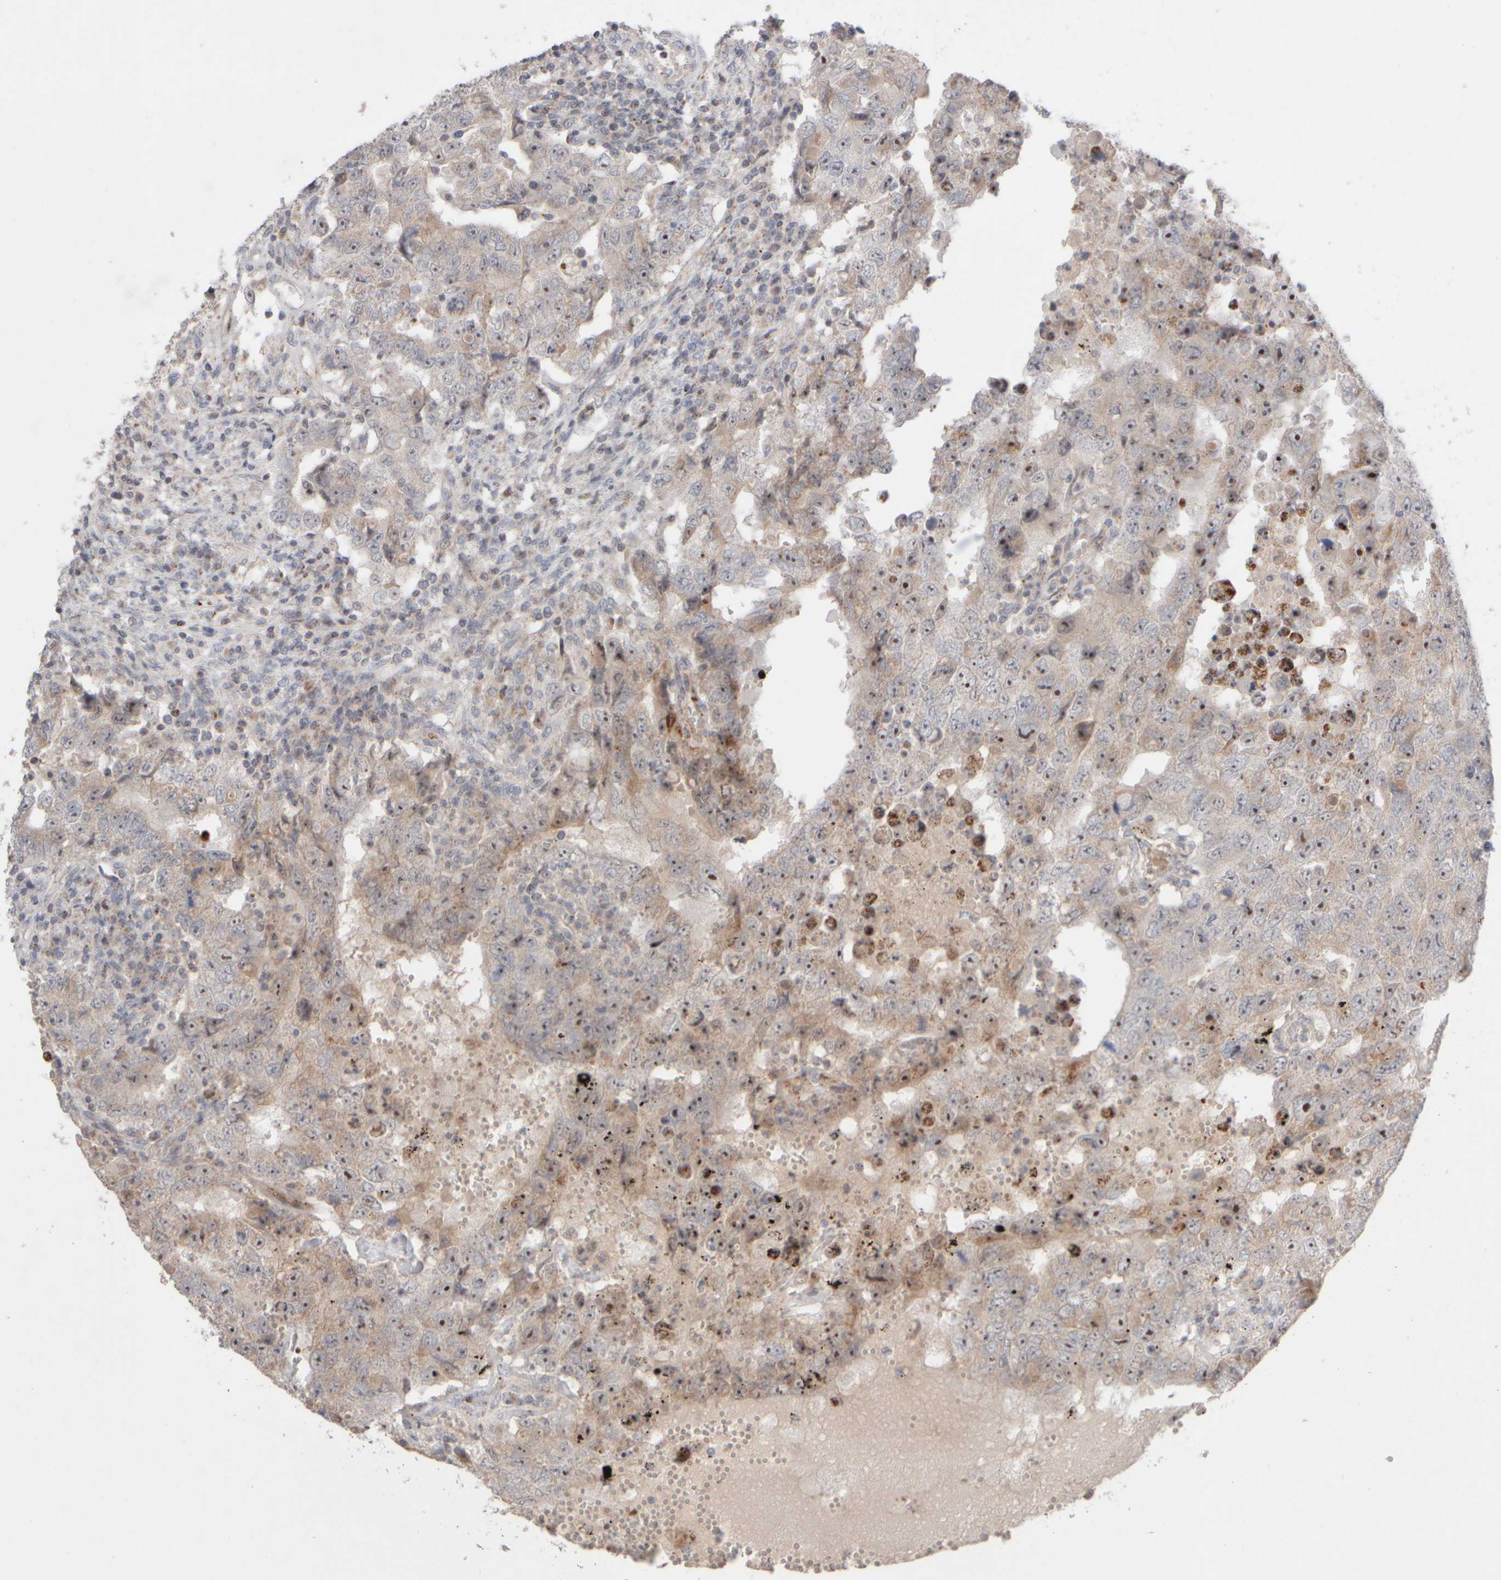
{"staining": {"intensity": "moderate", "quantity": ">75%", "location": "cytoplasmic/membranous,nuclear"}, "tissue": "testis cancer", "cell_type": "Tumor cells", "image_type": "cancer", "snomed": [{"axis": "morphology", "description": "Carcinoma, Embryonal, NOS"}, {"axis": "topography", "description": "Testis"}], "caption": "This is a histology image of immunohistochemistry staining of embryonal carcinoma (testis), which shows moderate positivity in the cytoplasmic/membranous and nuclear of tumor cells.", "gene": "CHADL", "patient": {"sex": "male", "age": 26}}